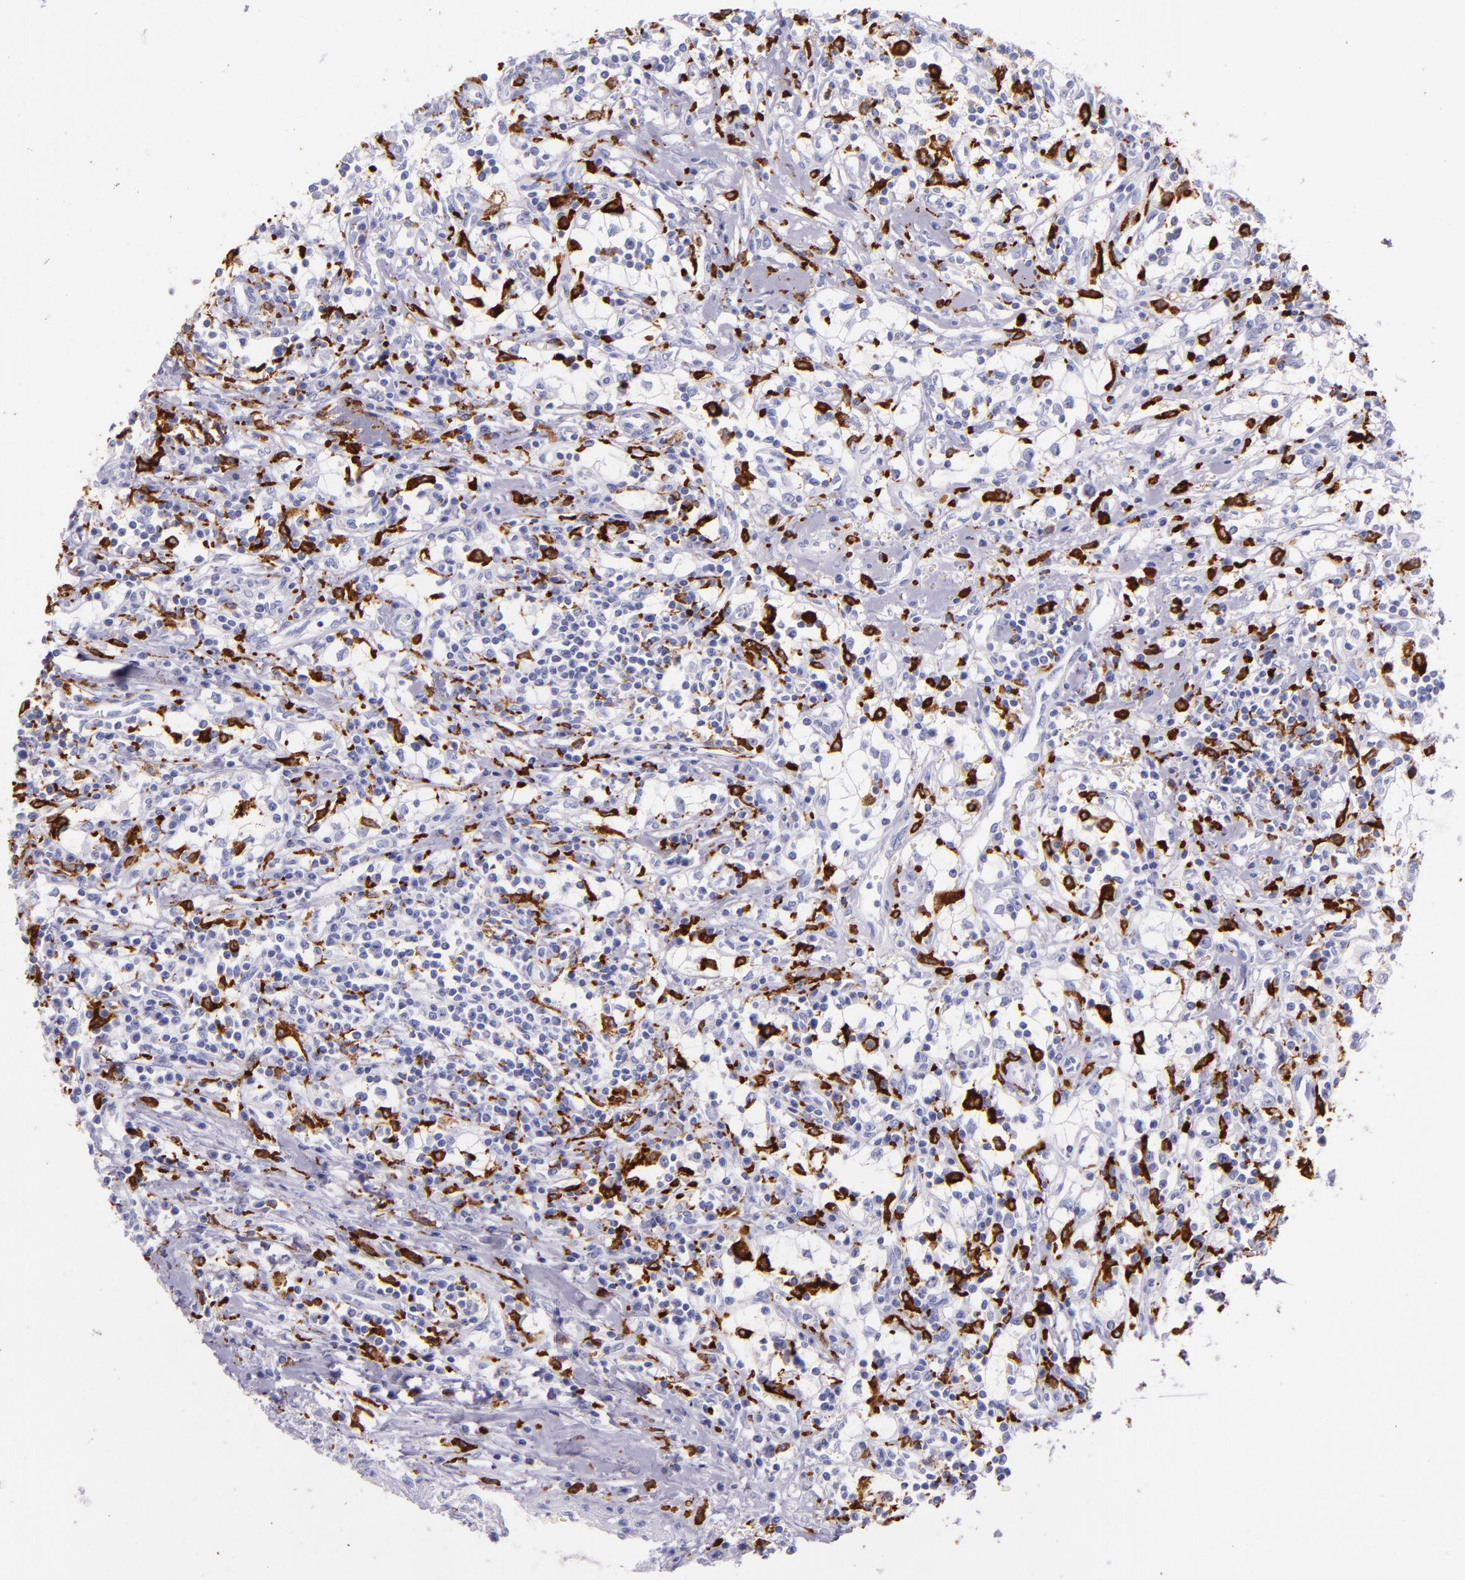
{"staining": {"intensity": "negative", "quantity": "none", "location": "none"}, "tissue": "renal cancer", "cell_type": "Tumor cells", "image_type": "cancer", "snomed": [{"axis": "morphology", "description": "Adenocarcinoma, NOS"}, {"axis": "topography", "description": "Kidney"}], "caption": "Human renal cancer stained for a protein using immunohistochemistry shows no expression in tumor cells.", "gene": "CD163", "patient": {"sex": "male", "age": 82}}